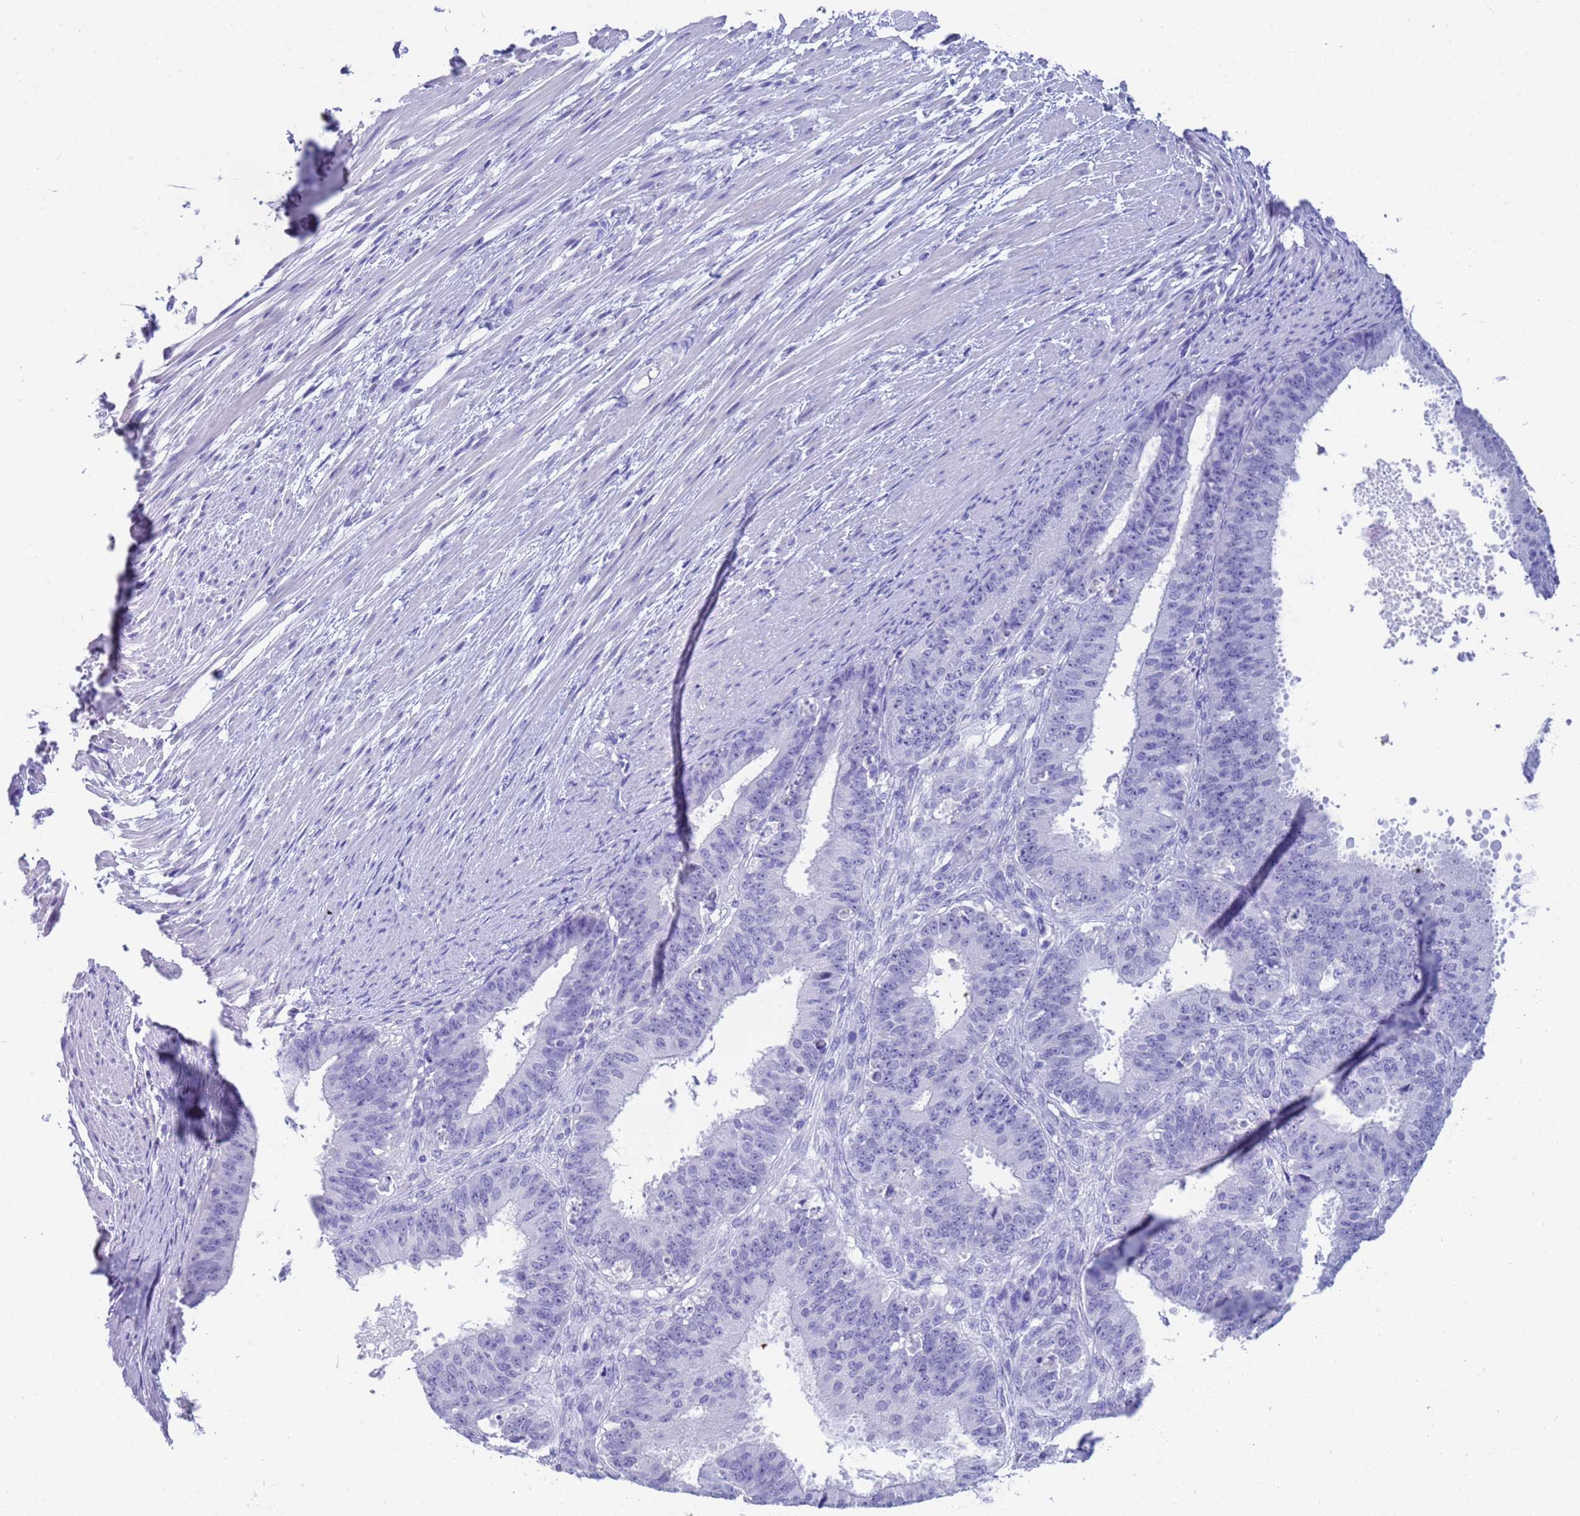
{"staining": {"intensity": "negative", "quantity": "none", "location": "none"}, "tissue": "ovarian cancer", "cell_type": "Tumor cells", "image_type": "cancer", "snomed": [{"axis": "morphology", "description": "Carcinoma, endometroid"}, {"axis": "topography", "description": "Appendix"}, {"axis": "topography", "description": "Ovary"}], "caption": "An immunohistochemistry photomicrograph of ovarian cancer (endometroid carcinoma) is shown. There is no staining in tumor cells of ovarian cancer (endometroid carcinoma). Brightfield microscopy of immunohistochemistry (IHC) stained with DAB (3,3'-diaminobenzidine) (brown) and hematoxylin (blue), captured at high magnification.", "gene": "CKM", "patient": {"sex": "female", "age": 42}}